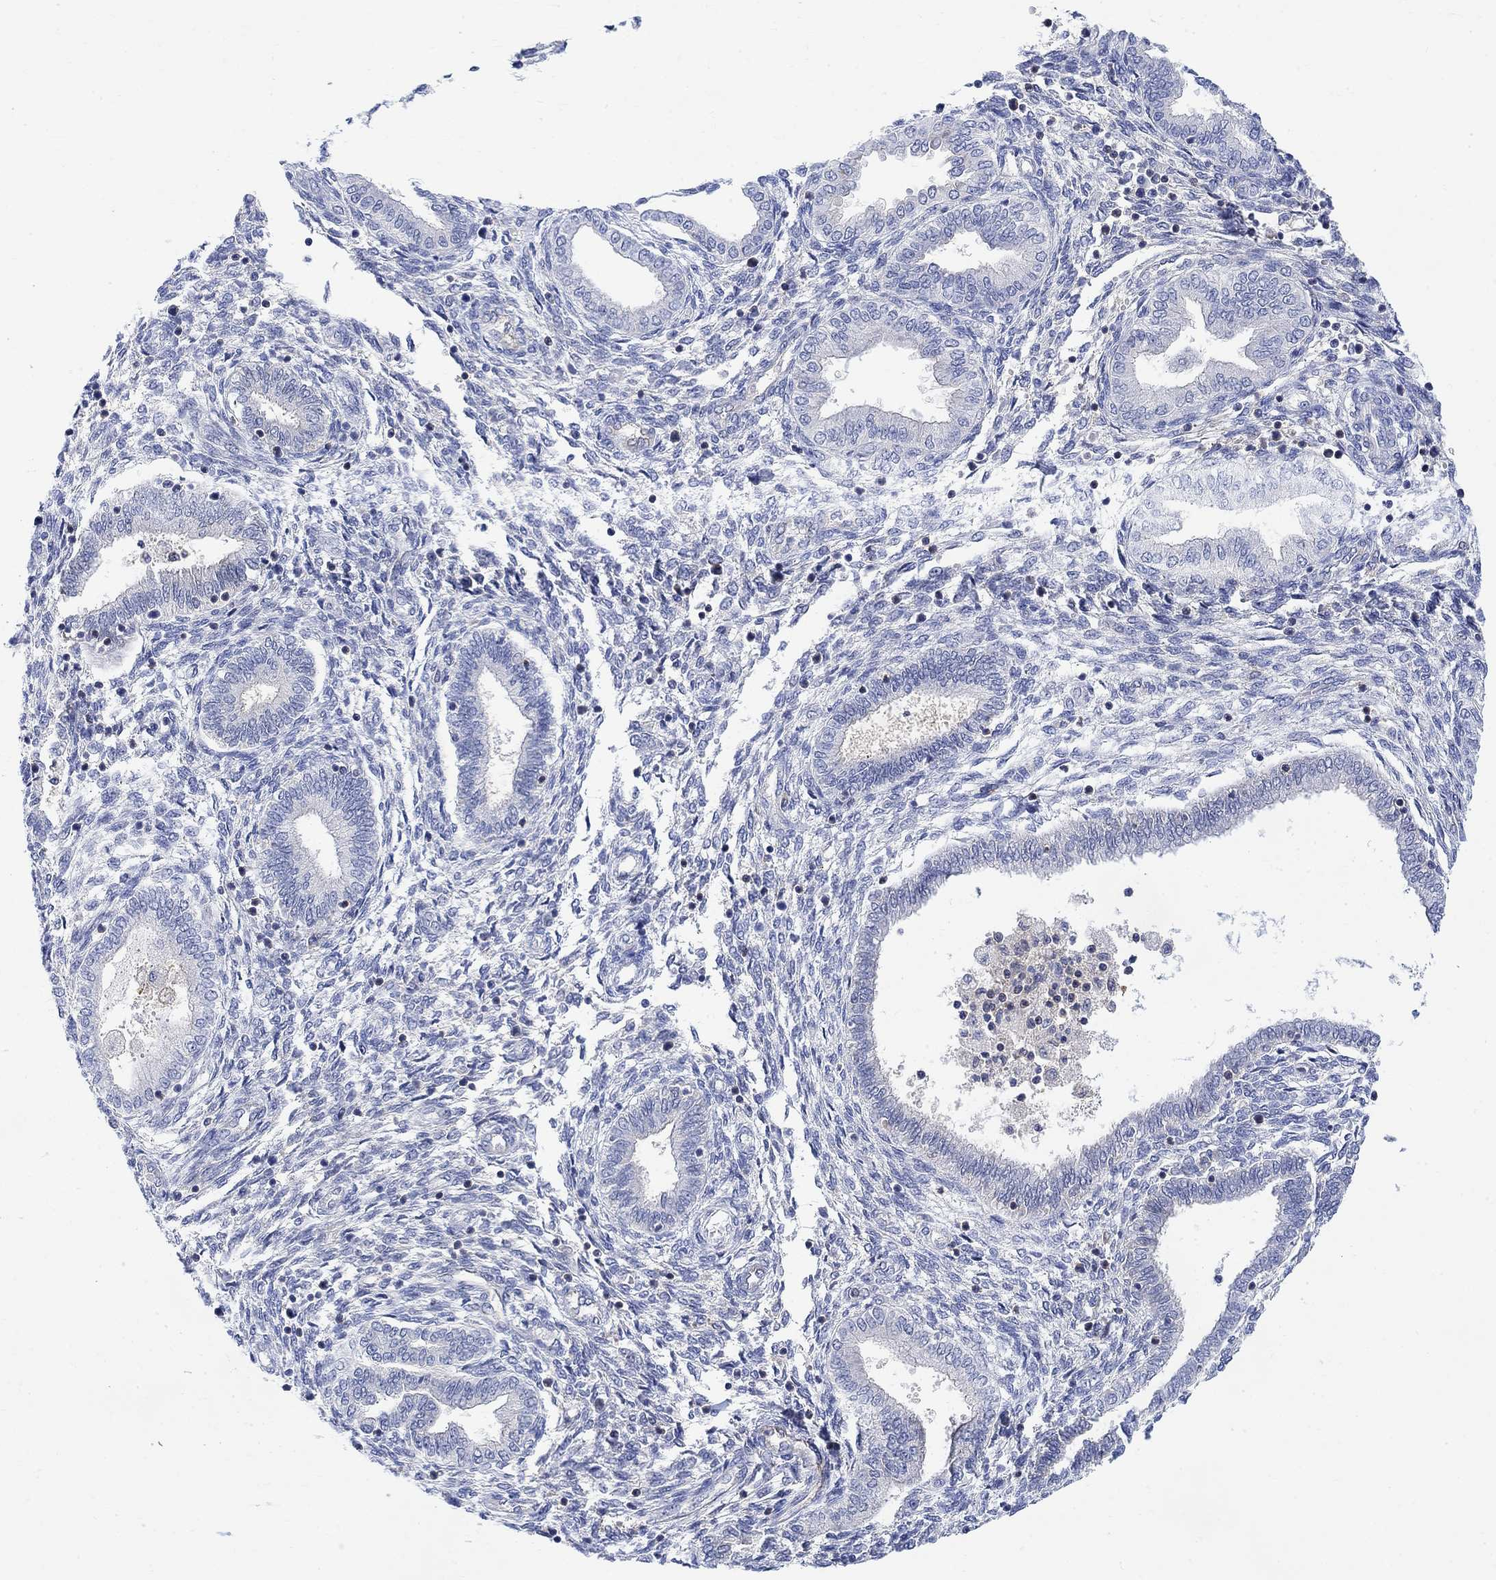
{"staining": {"intensity": "negative", "quantity": "none", "location": "none"}, "tissue": "endometrium", "cell_type": "Cells in endometrial stroma", "image_type": "normal", "snomed": [{"axis": "morphology", "description": "Normal tissue, NOS"}, {"axis": "topography", "description": "Endometrium"}], "caption": "DAB immunohistochemical staining of unremarkable endometrium displays no significant positivity in cells in endometrial stroma.", "gene": "ARSK", "patient": {"sex": "female", "age": 42}}